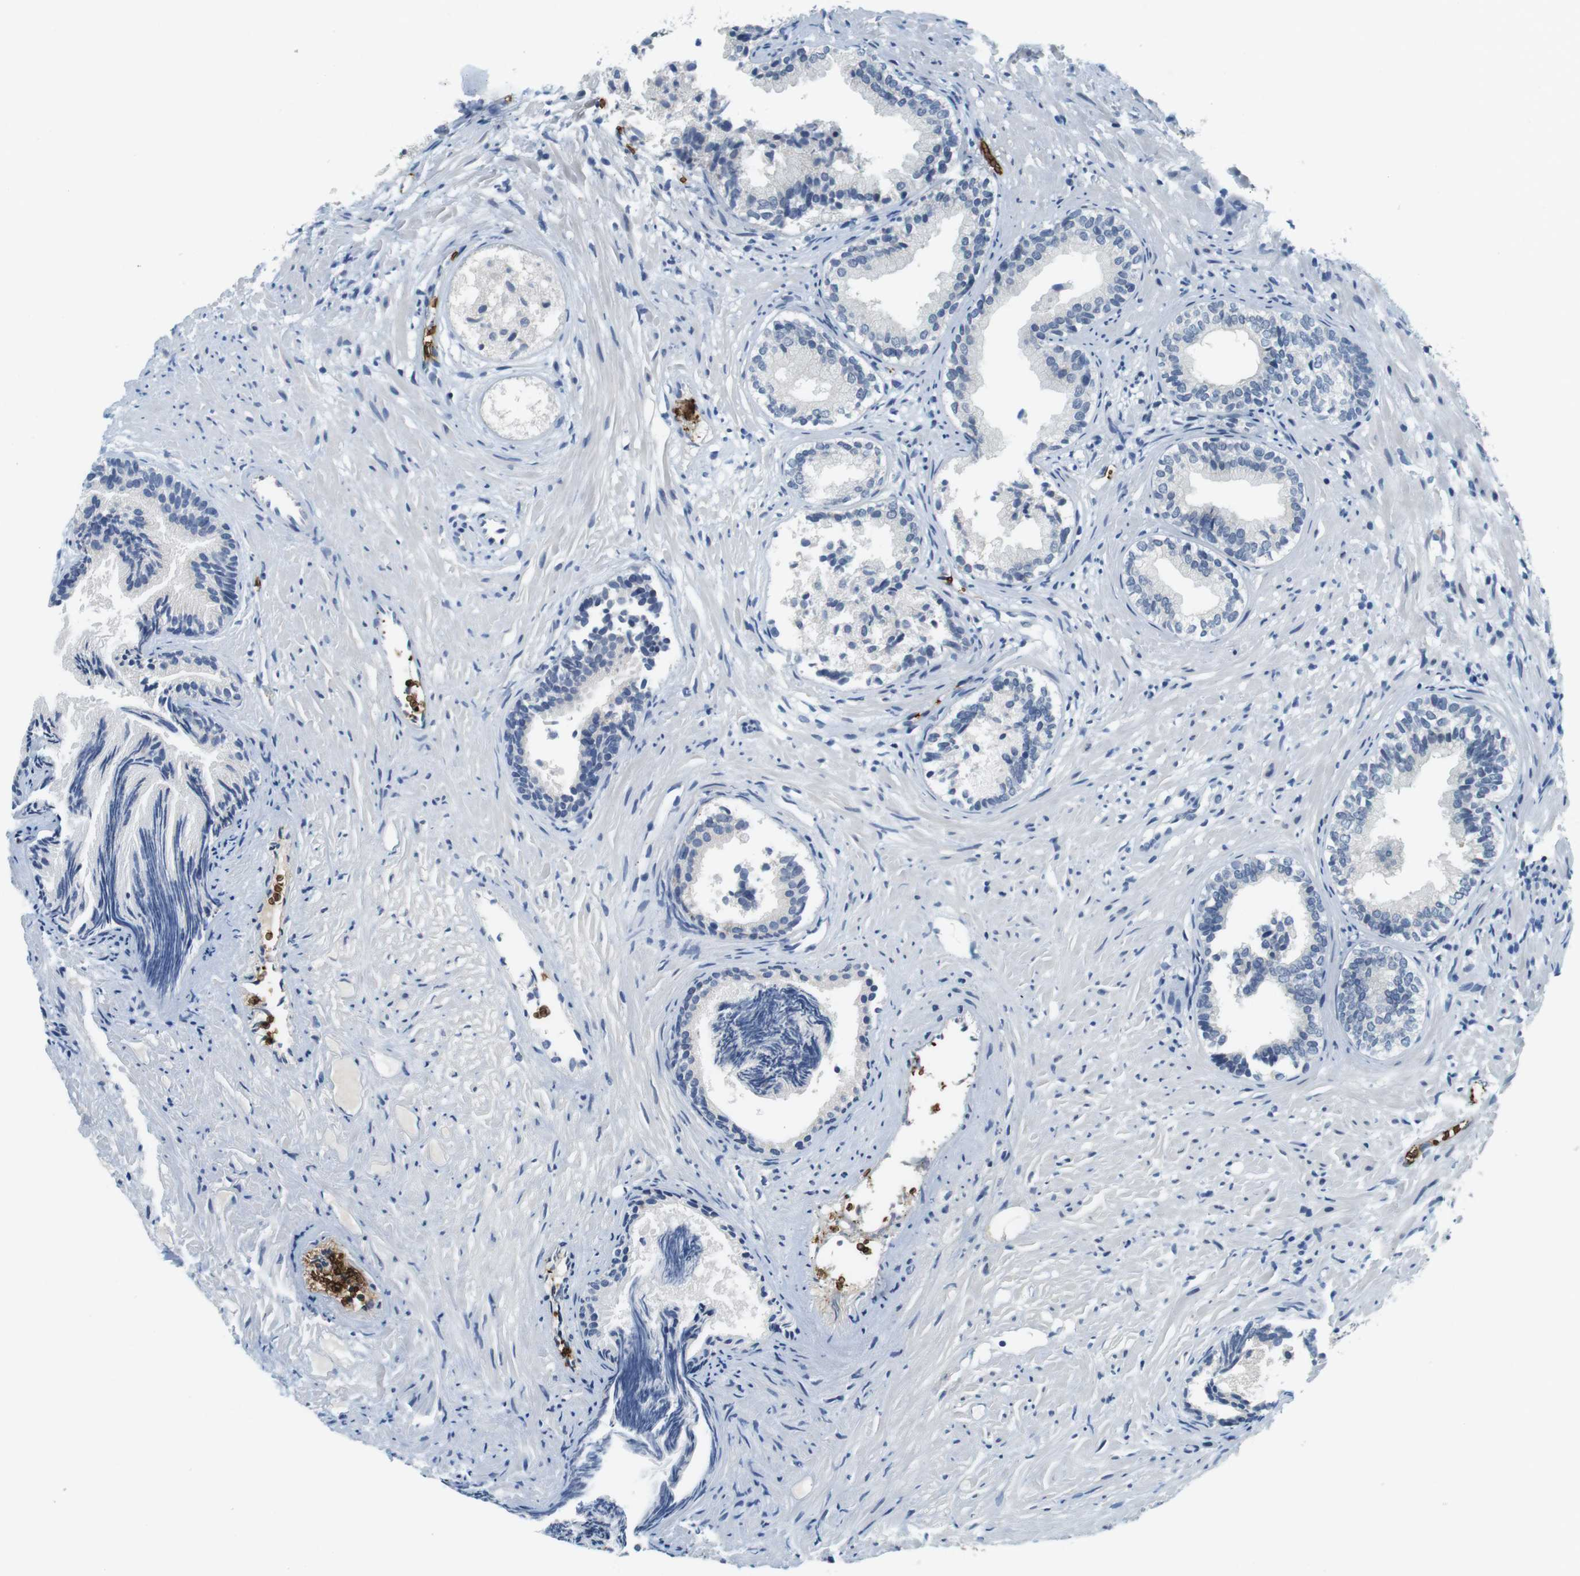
{"staining": {"intensity": "negative", "quantity": "none", "location": "none"}, "tissue": "prostate", "cell_type": "Glandular cells", "image_type": "normal", "snomed": [{"axis": "morphology", "description": "Normal tissue, NOS"}, {"axis": "topography", "description": "Prostate"}], "caption": "Immunohistochemical staining of benign human prostate demonstrates no significant expression in glandular cells.", "gene": "SLC4A1", "patient": {"sex": "male", "age": 76}}